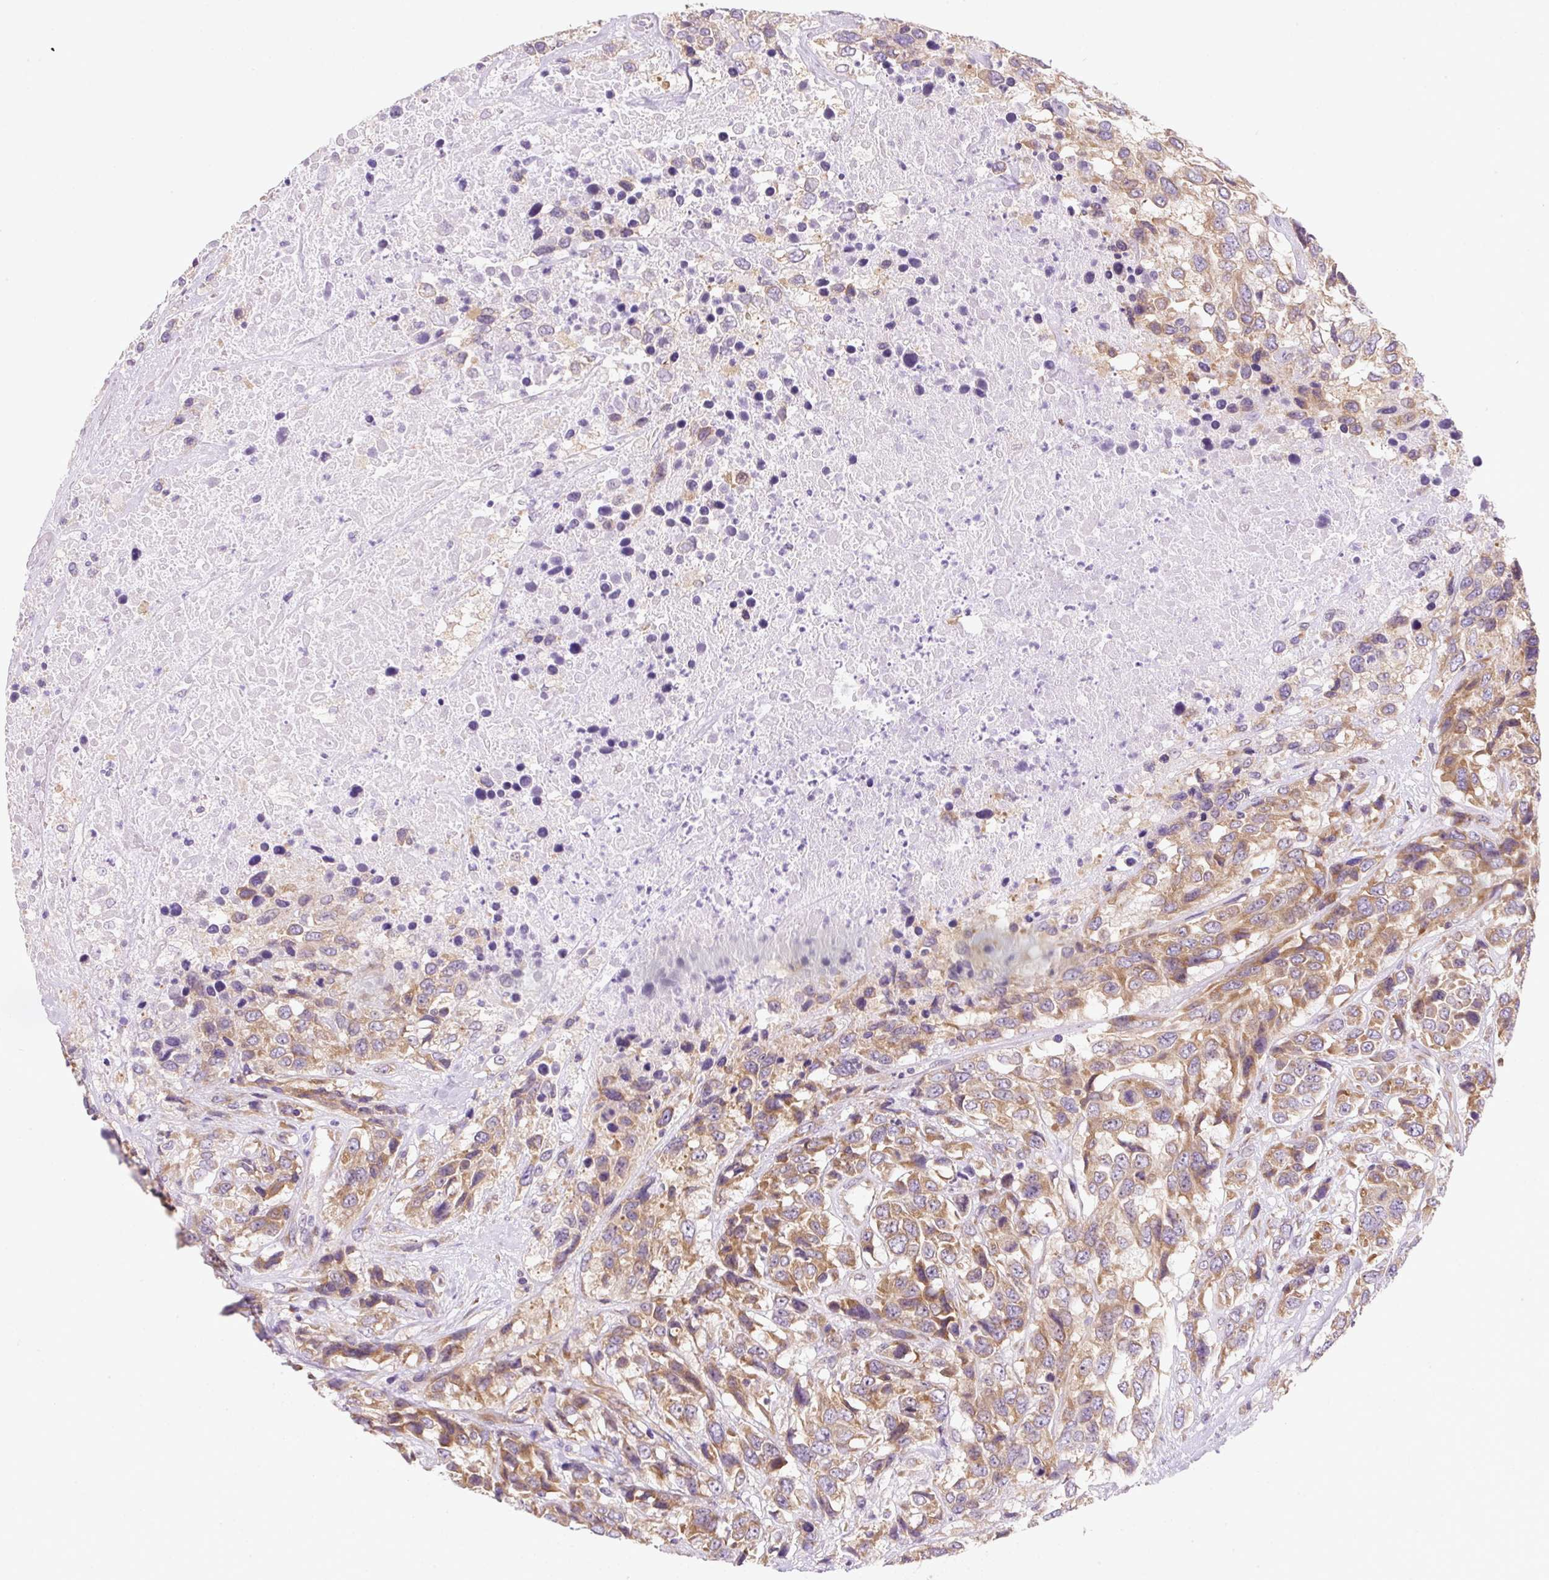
{"staining": {"intensity": "moderate", "quantity": ">75%", "location": "cytoplasmic/membranous"}, "tissue": "urothelial cancer", "cell_type": "Tumor cells", "image_type": "cancer", "snomed": [{"axis": "morphology", "description": "Urothelial carcinoma, High grade"}, {"axis": "topography", "description": "Urinary bladder"}], "caption": "An image of urothelial carcinoma (high-grade) stained for a protein shows moderate cytoplasmic/membranous brown staining in tumor cells.", "gene": "RPL18A", "patient": {"sex": "female", "age": 70}}